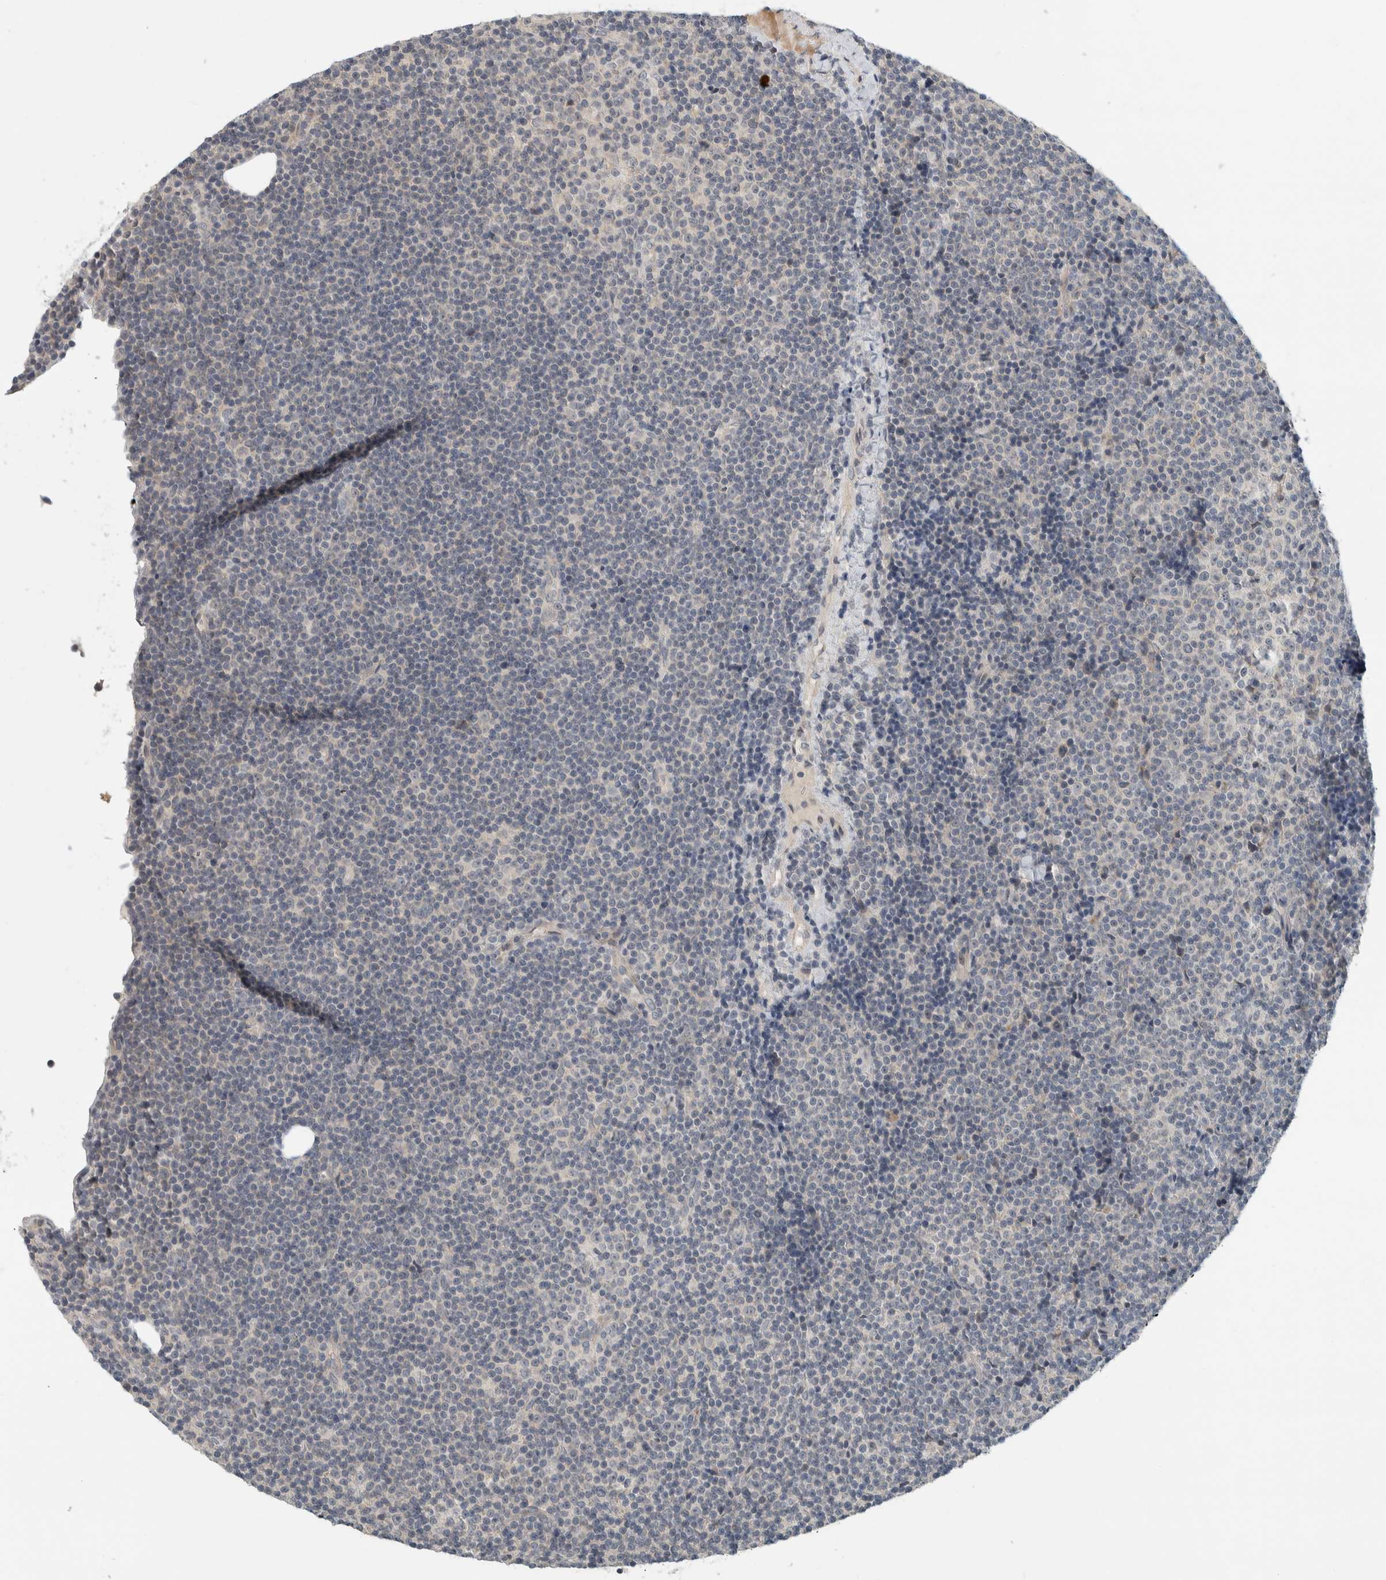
{"staining": {"intensity": "negative", "quantity": "none", "location": "none"}, "tissue": "lymphoma", "cell_type": "Tumor cells", "image_type": "cancer", "snomed": [{"axis": "morphology", "description": "Malignant lymphoma, non-Hodgkin's type, Low grade"}, {"axis": "topography", "description": "Lymph node"}], "caption": "High magnification brightfield microscopy of malignant lymphoma, non-Hodgkin's type (low-grade) stained with DAB (brown) and counterstained with hematoxylin (blue): tumor cells show no significant staining.", "gene": "AFP", "patient": {"sex": "female", "age": 67}}